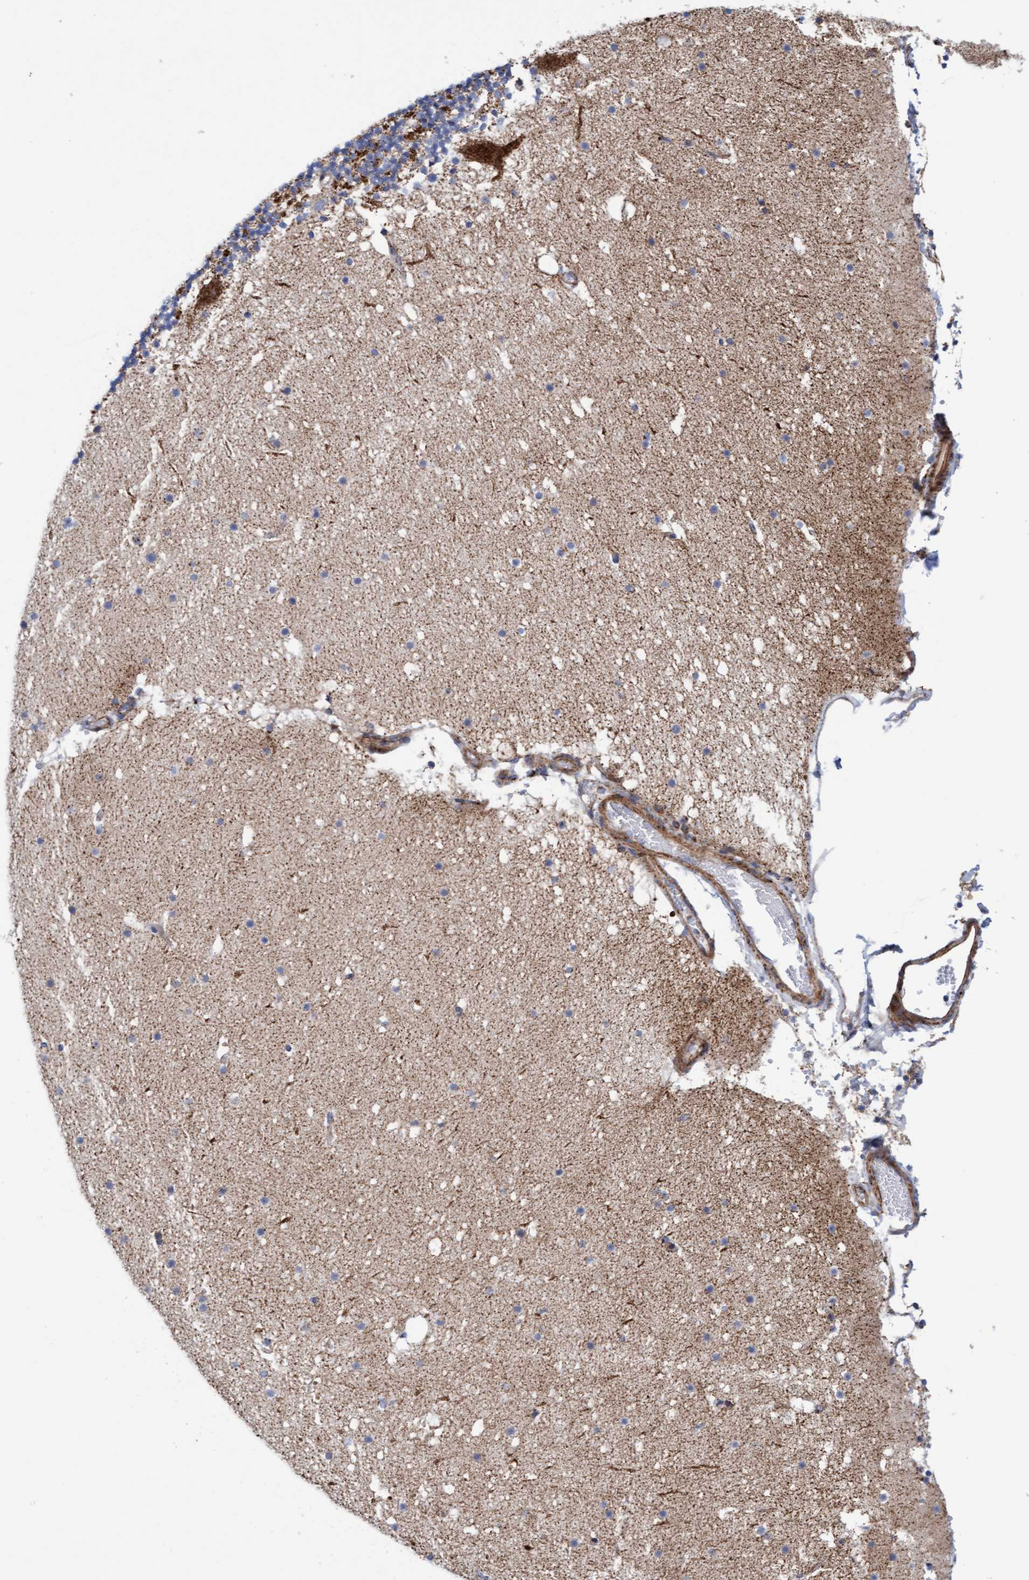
{"staining": {"intensity": "strong", "quantity": "25%-75%", "location": "cytoplasmic/membranous"}, "tissue": "cerebellum", "cell_type": "Cells in granular layer", "image_type": "normal", "snomed": [{"axis": "morphology", "description": "Normal tissue, NOS"}, {"axis": "topography", "description": "Cerebellum"}], "caption": "An image of human cerebellum stained for a protein reveals strong cytoplasmic/membranous brown staining in cells in granular layer. (Stains: DAB (3,3'-diaminobenzidine) in brown, nuclei in blue, Microscopy: brightfield microscopy at high magnification).", "gene": "GGTA1", "patient": {"sex": "male", "age": 57}}